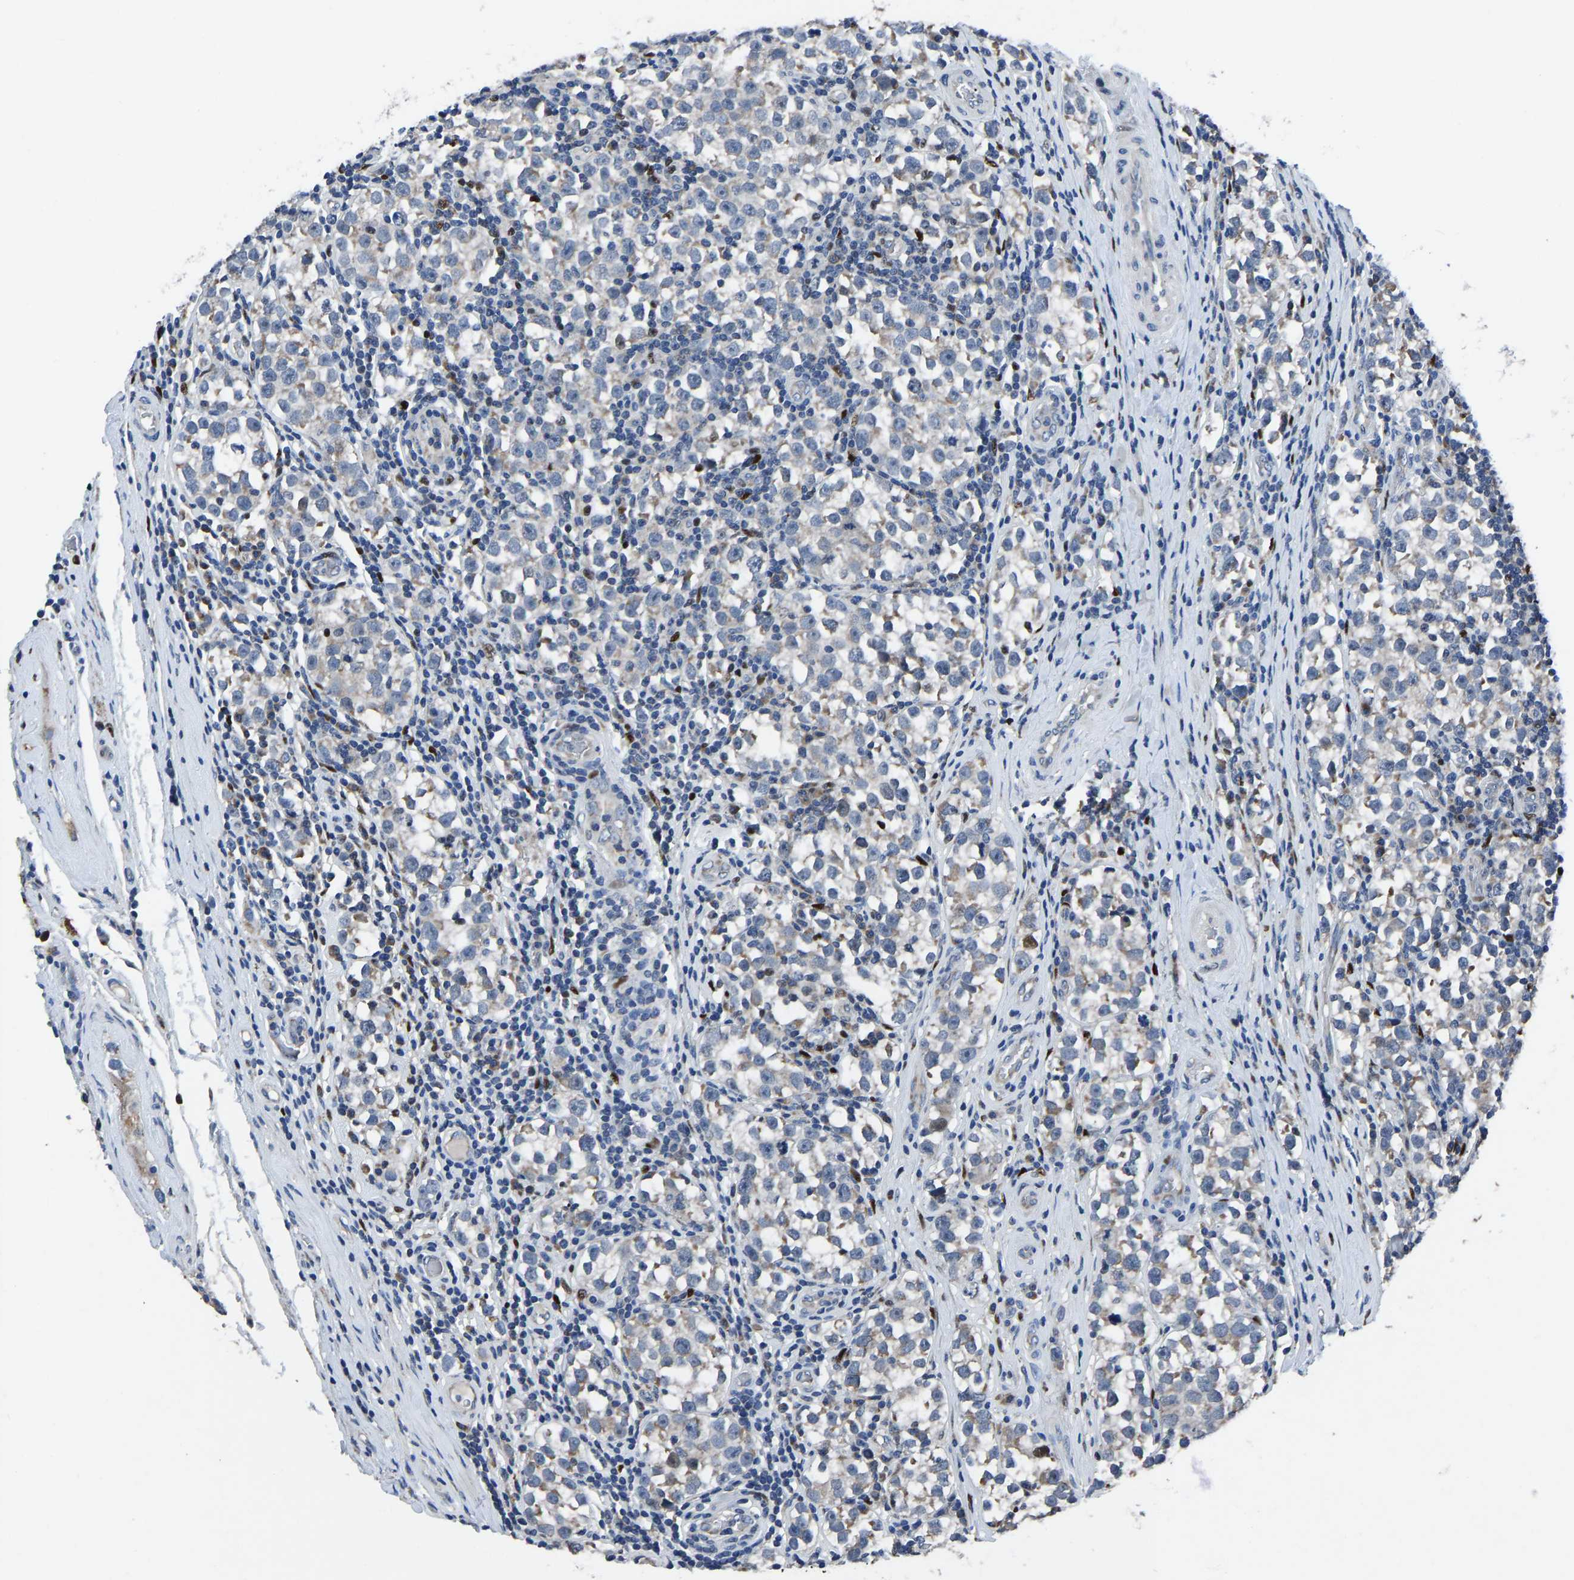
{"staining": {"intensity": "negative", "quantity": "none", "location": "none"}, "tissue": "testis cancer", "cell_type": "Tumor cells", "image_type": "cancer", "snomed": [{"axis": "morphology", "description": "Normal tissue, NOS"}, {"axis": "morphology", "description": "Seminoma, NOS"}, {"axis": "topography", "description": "Testis"}], "caption": "An image of human seminoma (testis) is negative for staining in tumor cells. (IHC, brightfield microscopy, high magnification).", "gene": "EGR1", "patient": {"sex": "male", "age": 43}}